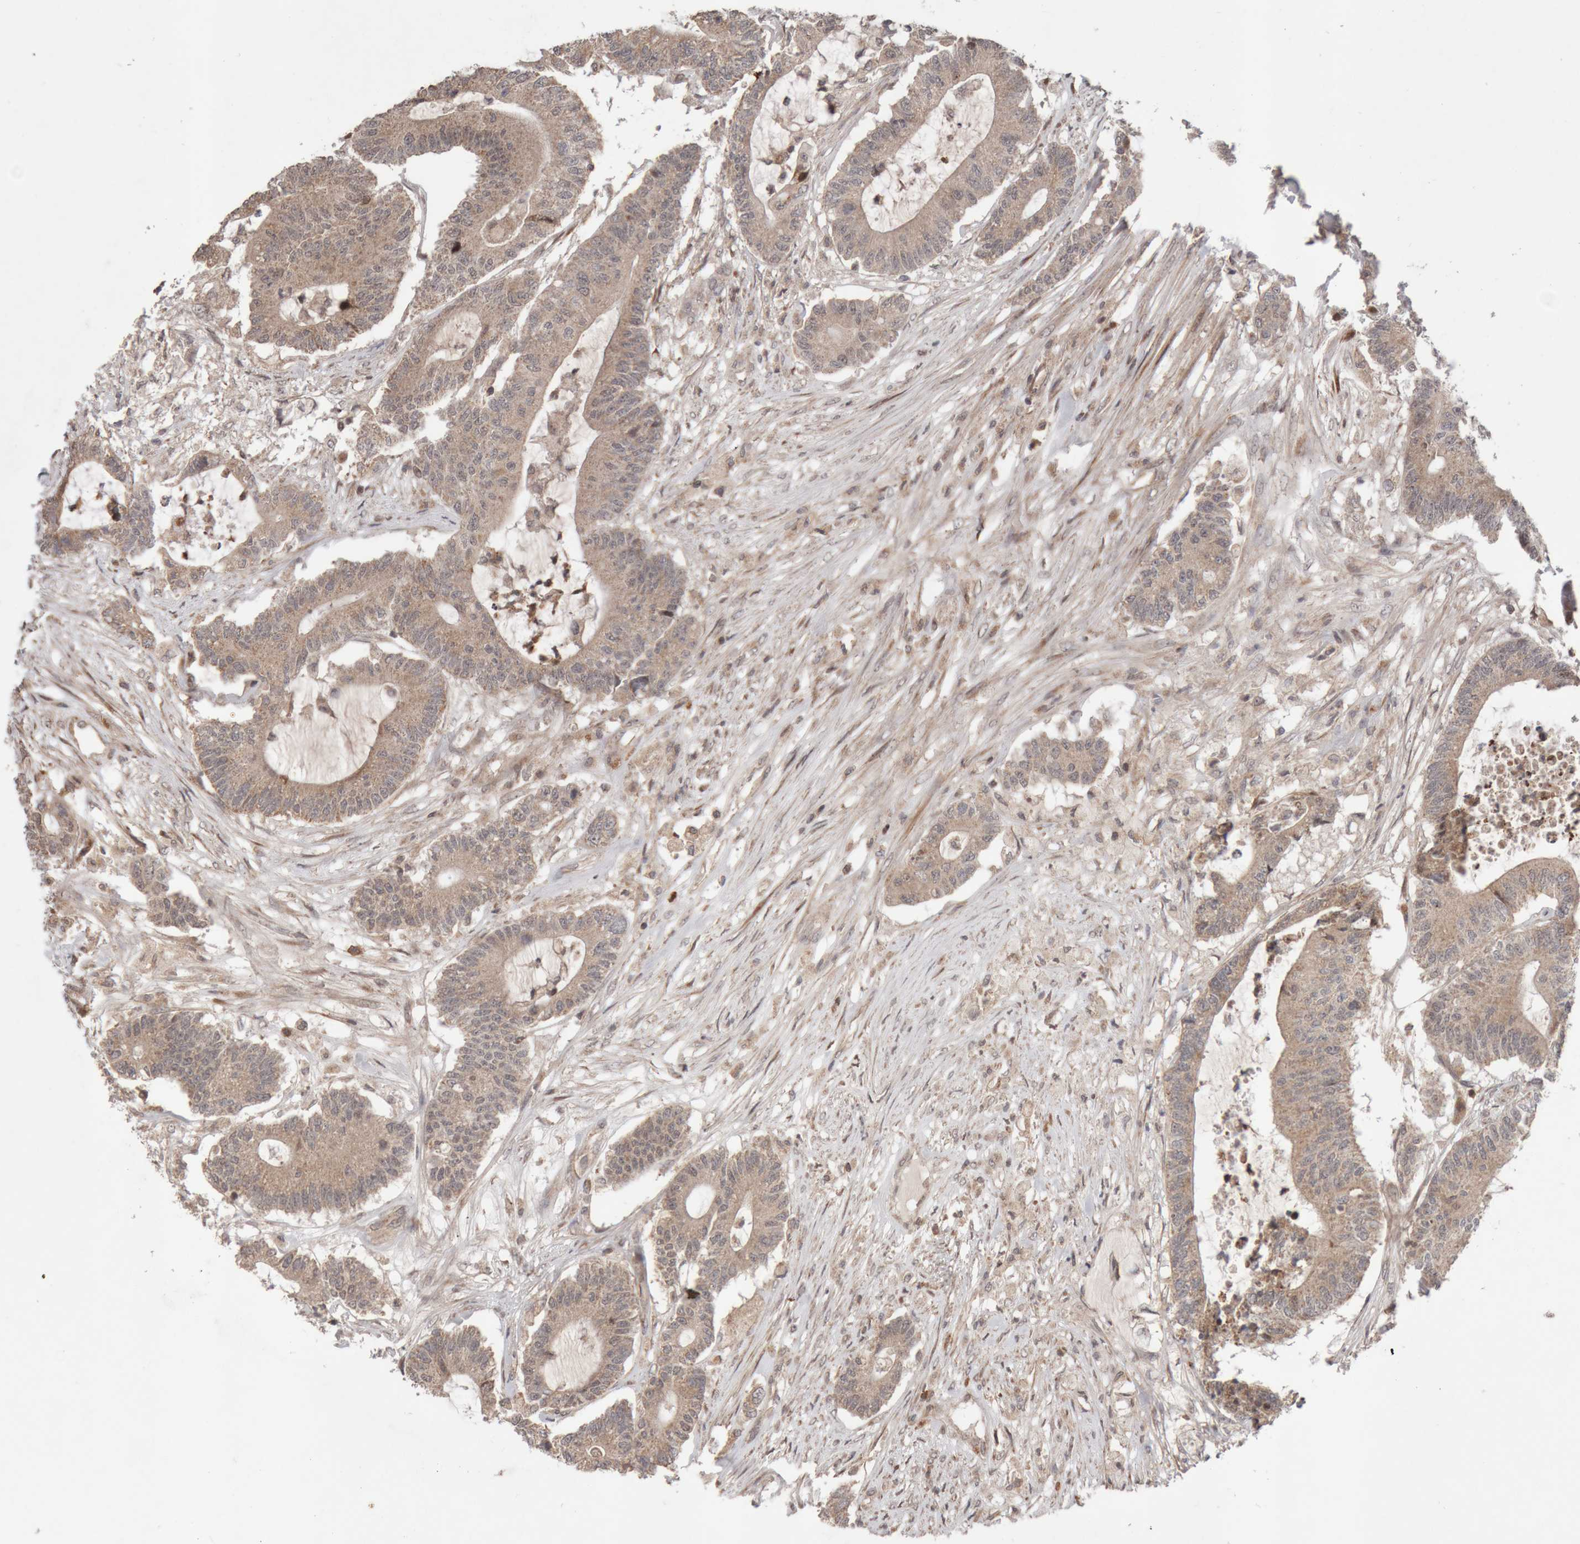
{"staining": {"intensity": "weak", "quantity": ">75%", "location": "cytoplasmic/membranous"}, "tissue": "colorectal cancer", "cell_type": "Tumor cells", "image_type": "cancer", "snomed": [{"axis": "morphology", "description": "Adenocarcinoma, NOS"}, {"axis": "topography", "description": "Colon"}], "caption": "This is a micrograph of IHC staining of colorectal adenocarcinoma, which shows weak staining in the cytoplasmic/membranous of tumor cells.", "gene": "KIF21B", "patient": {"sex": "female", "age": 84}}